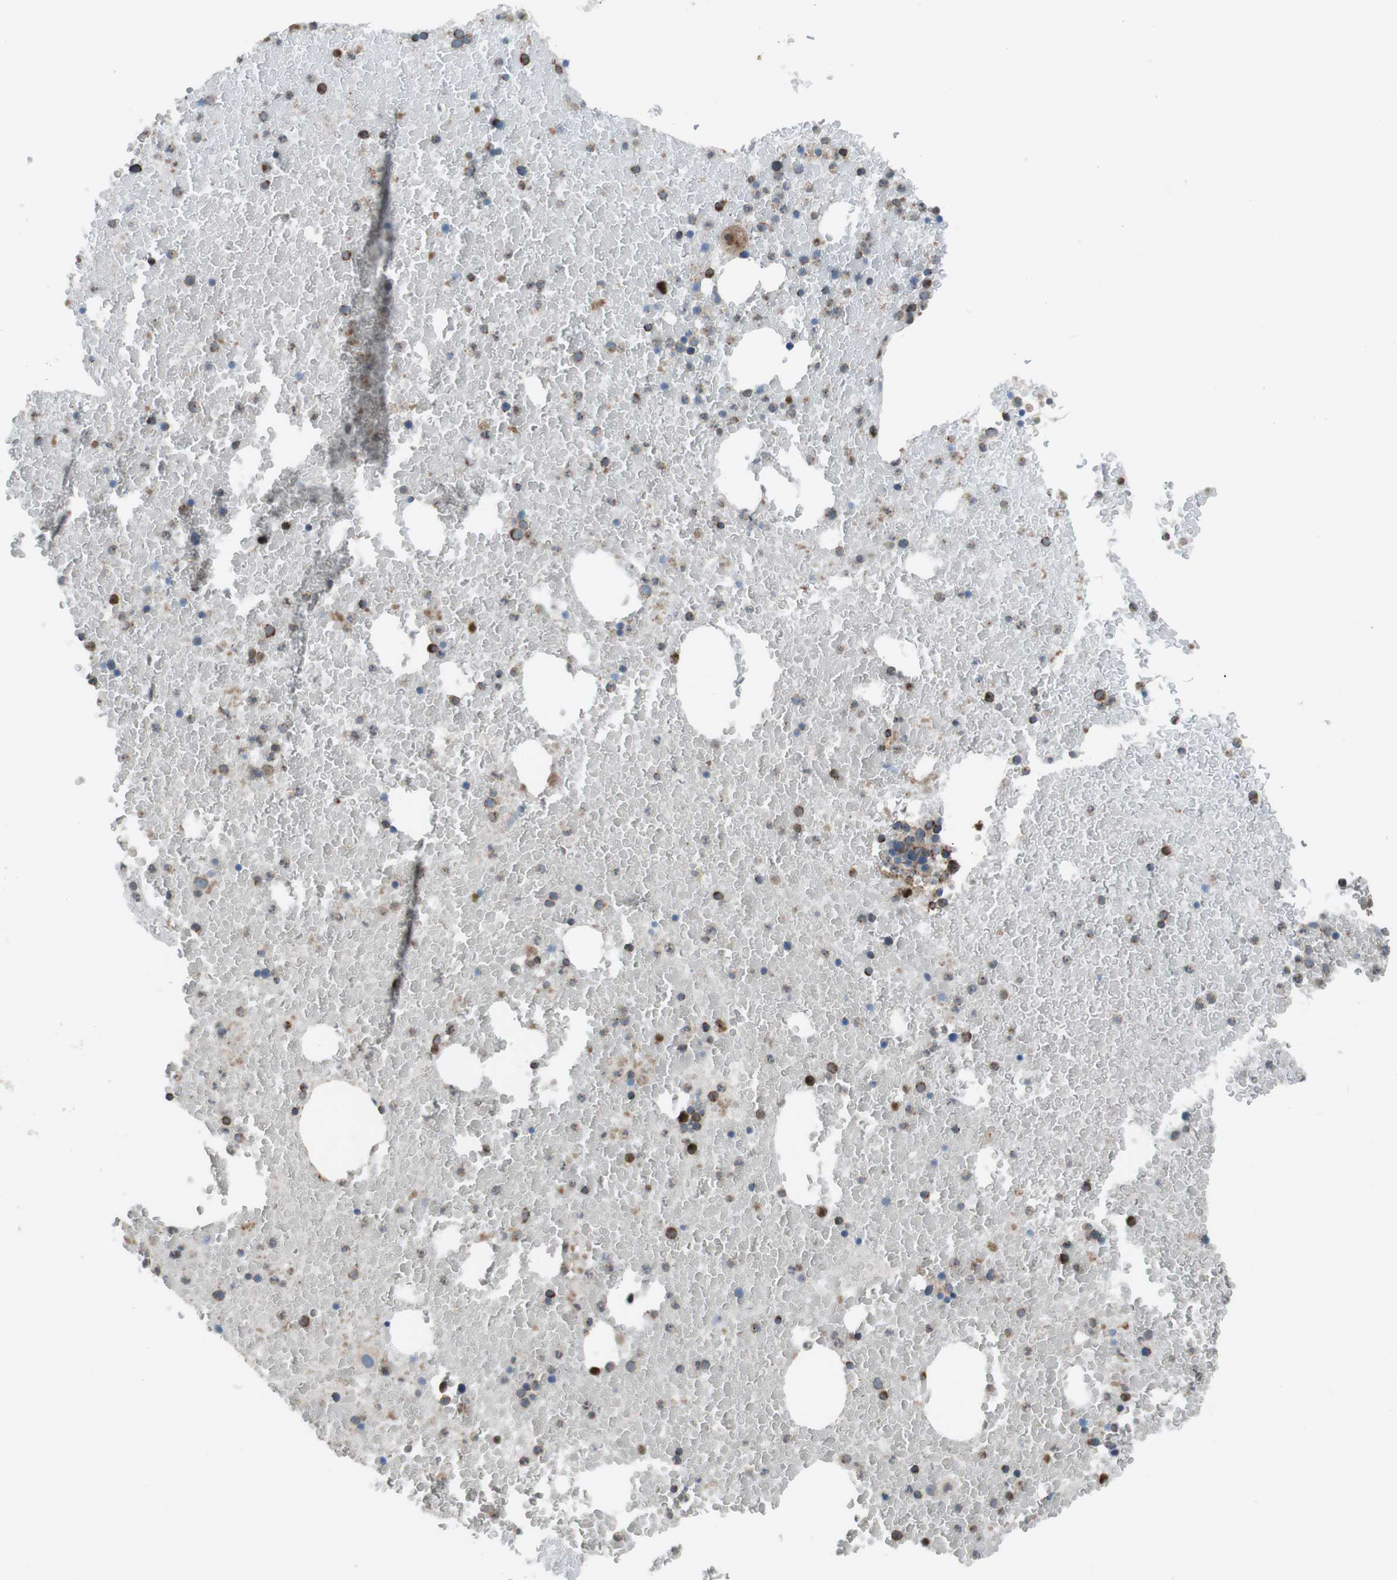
{"staining": {"intensity": "moderate", "quantity": "25%-75%", "location": "cytoplasmic/membranous"}, "tissue": "bone marrow", "cell_type": "Hematopoietic cells", "image_type": "normal", "snomed": [{"axis": "morphology", "description": "Normal tissue, NOS"}, {"axis": "morphology", "description": "Inflammation, NOS"}, {"axis": "topography", "description": "Bone marrow"}], "caption": "Bone marrow stained for a protein exhibits moderate cytoplasmic/membranous positivity in hematopoietic cells. Nuclei are stained in blue.", "gene": "GIMAP8", "patient": {"sex": "male", "age": 47}}